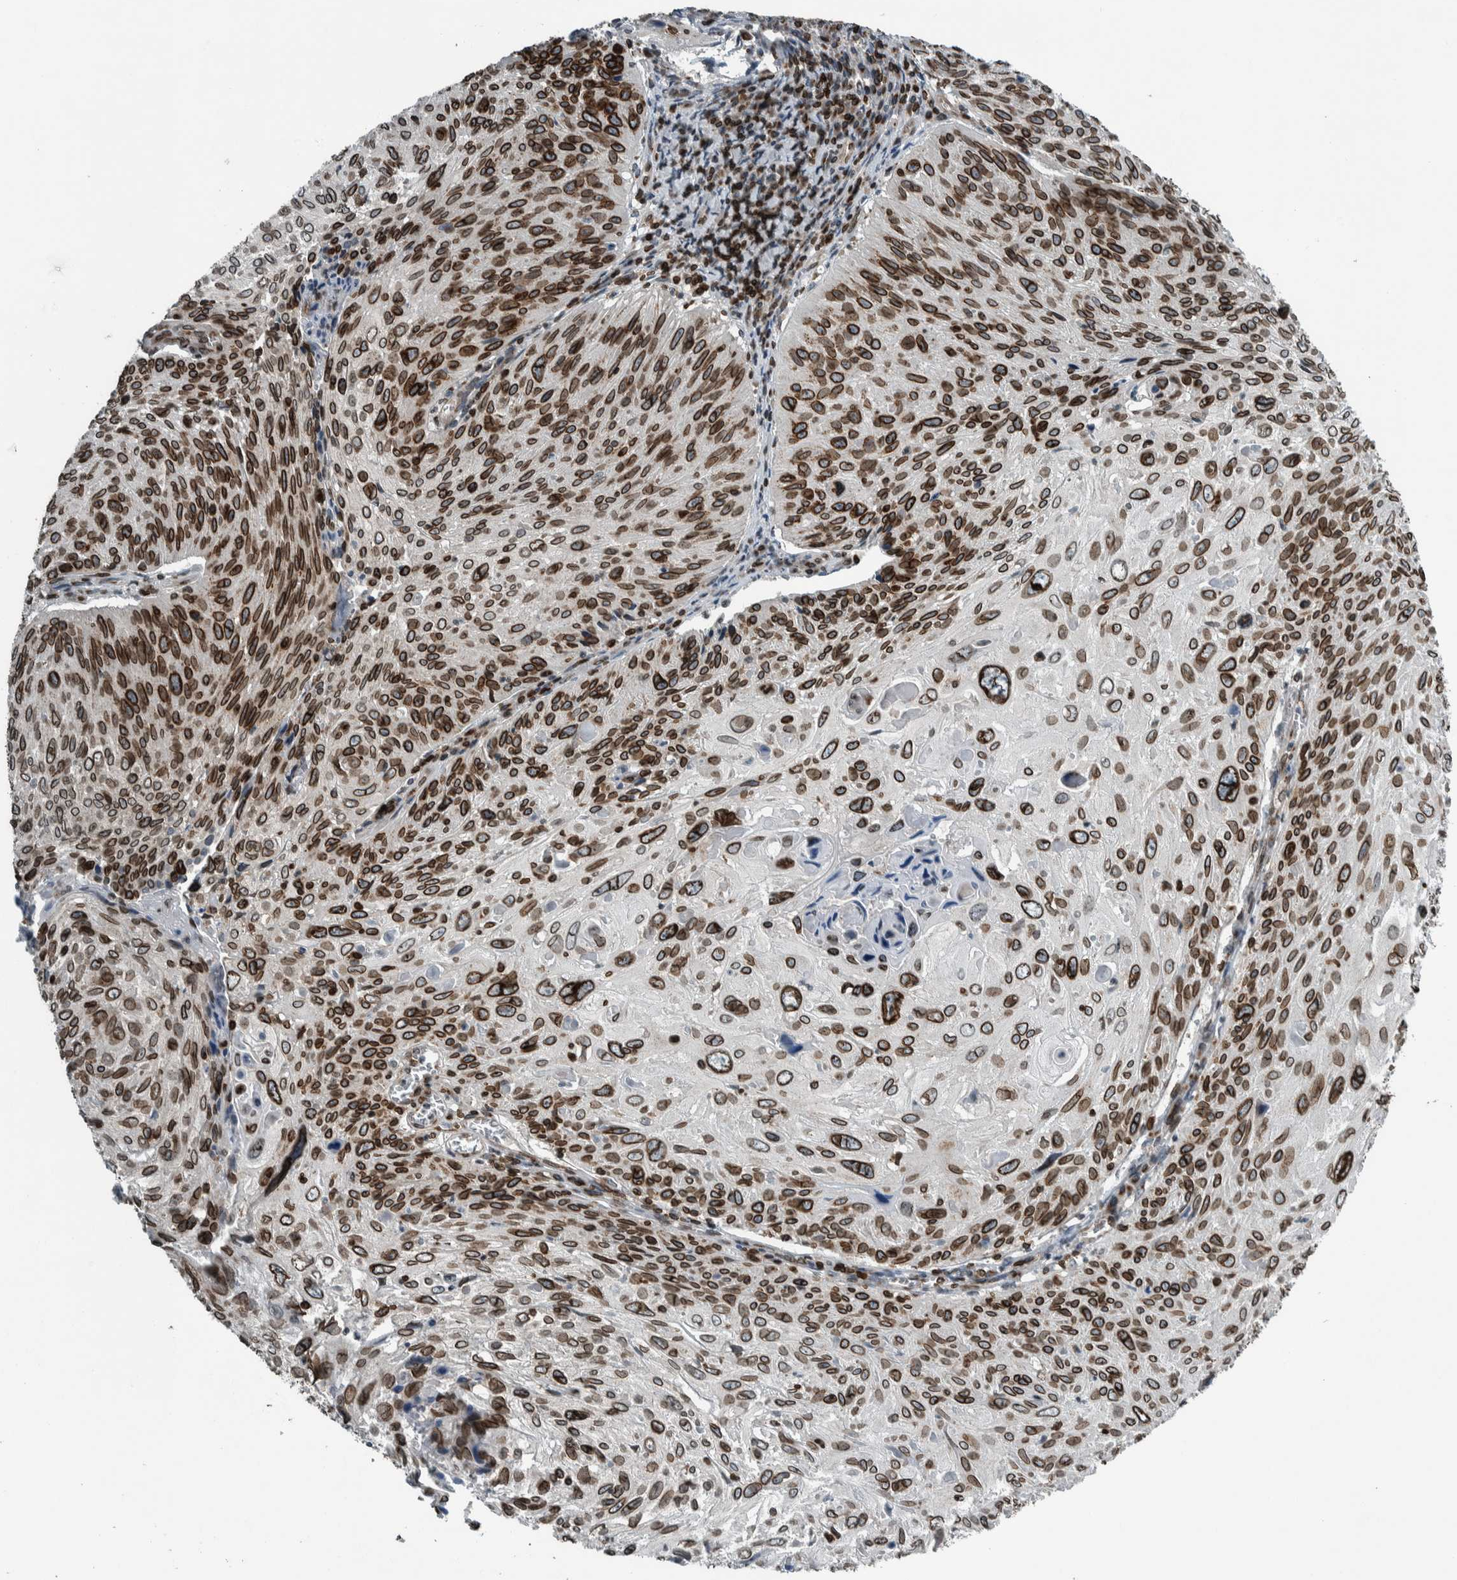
{"staining": {"intensity": "strong", "quantity": ">75%", "location": "cytoplasmic/membranous,nuclear"}, "tissue": "cervical cancer", "cell_type": "Tumor cells", "image_type": "cancer", "snomed": [{"axis": "morphology", "description": "Squamous cell carcinoma, NOS"}, {"axis": "topography", "description": "Cervix"}], "caption": "Squamous cell carcinoma (cervical) was stained to show a protein in brown. There is high levels of strong cytoplasmic/membranous and nuclear positivity in approximately >75% of tumor cells. (DAB (3,3'-diaminobenzidine) IHC with brightfield microscopy, high magnification).", "gene": "FAM135B", "patient": {"sex": "female", "age": 51}}